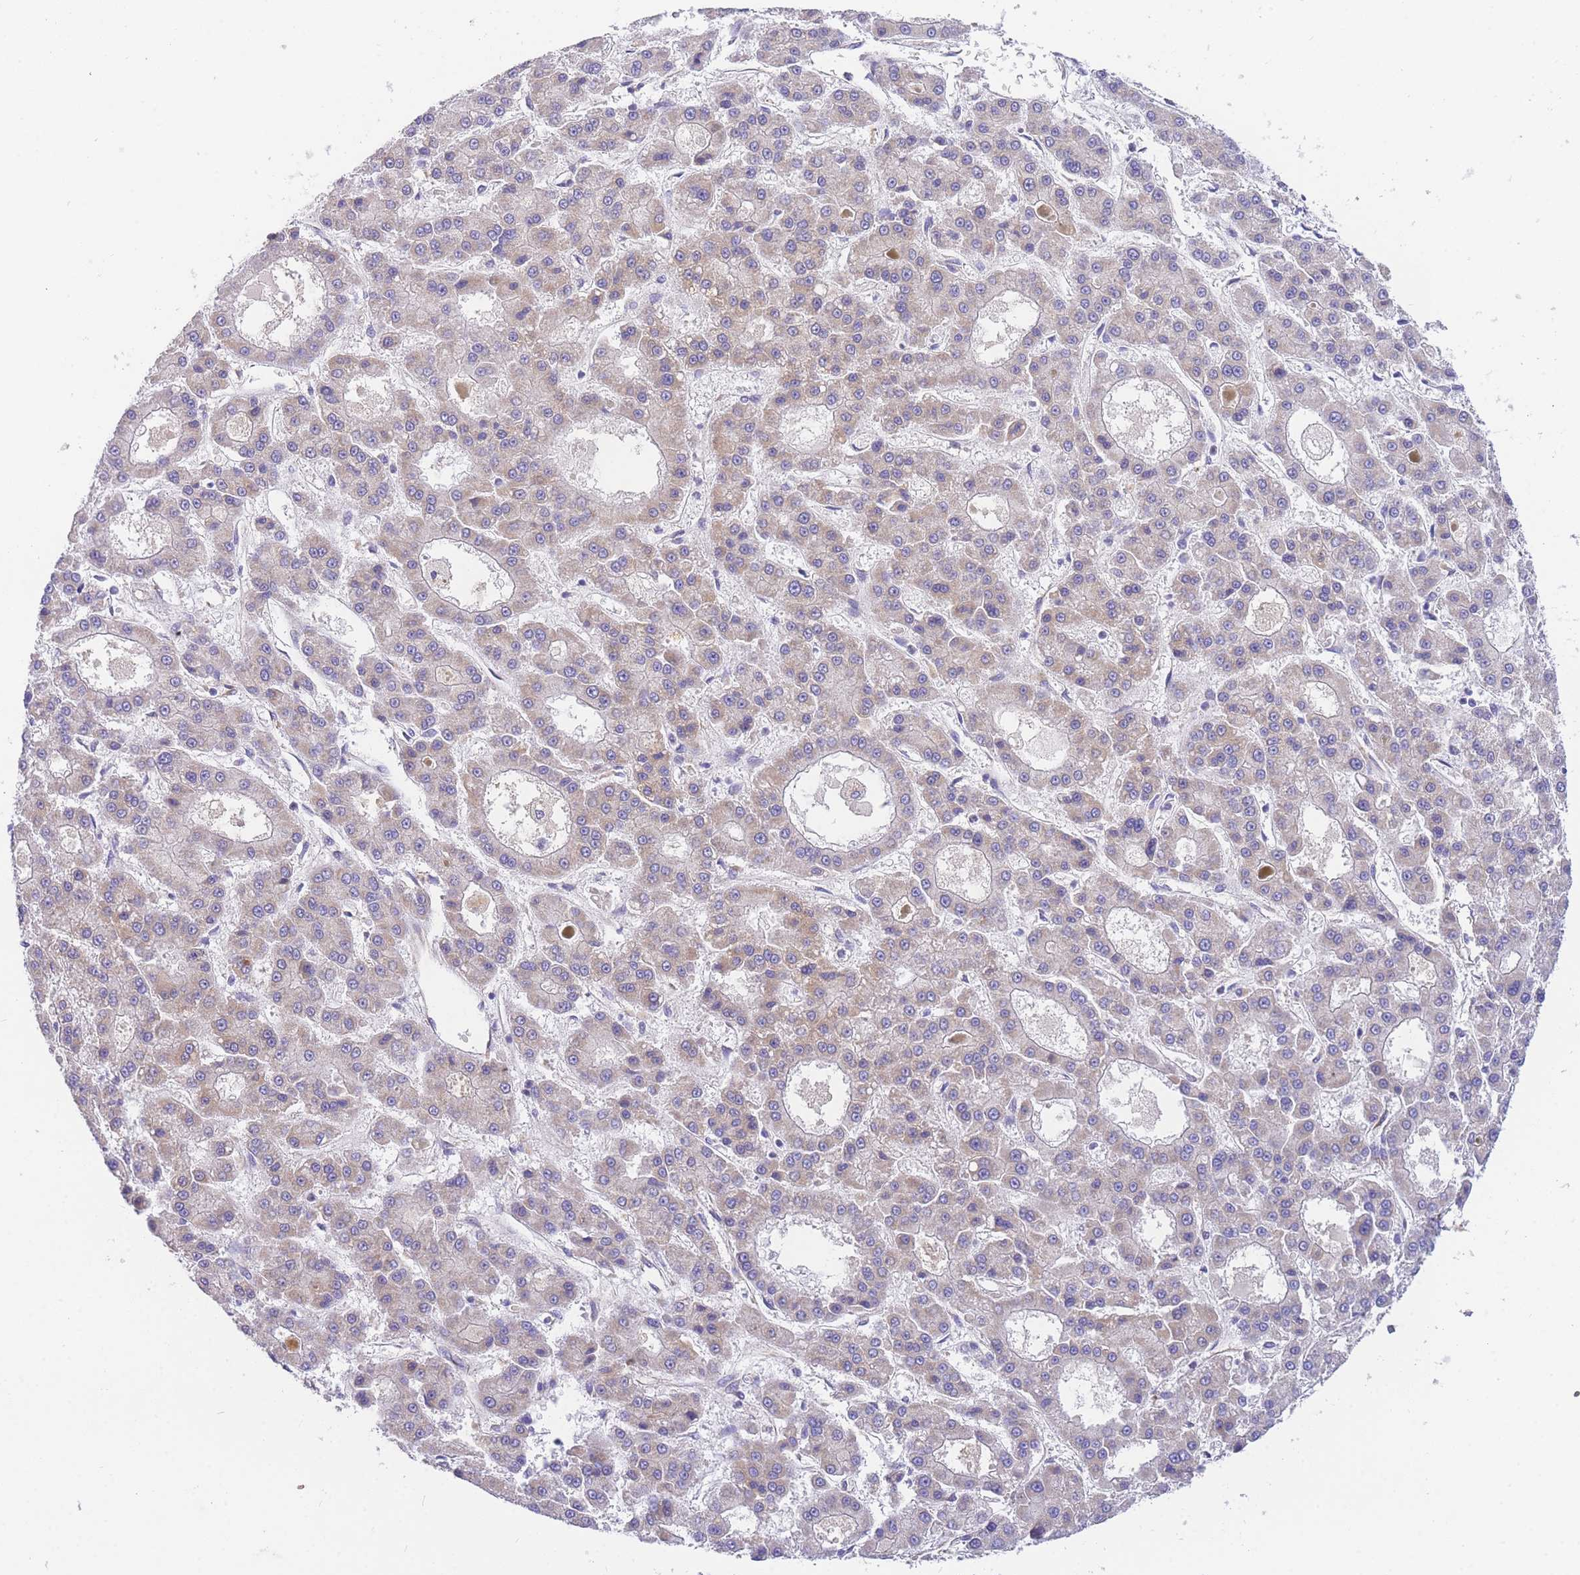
{"staining": {"intensity": "weak", "quantity": "<25%", "location": "cytoplasmic/membranous"}, "tissue": "liver cancer", "cell_type": "Tumor cells", "image_type": "cancer", "snomed": [{"axis": "morphology", "description": "Carcinoma, Hepatocellular, NOS"}, {"axis": "topography", "description": "Liver"}], "caption": "Immunohistochemistry (IHC) of liver hepatocellular carcinoma exhibits no staining in tumor cells.", "gene": "MTRES1", "patient": {"sex": "male", "age": 70}}